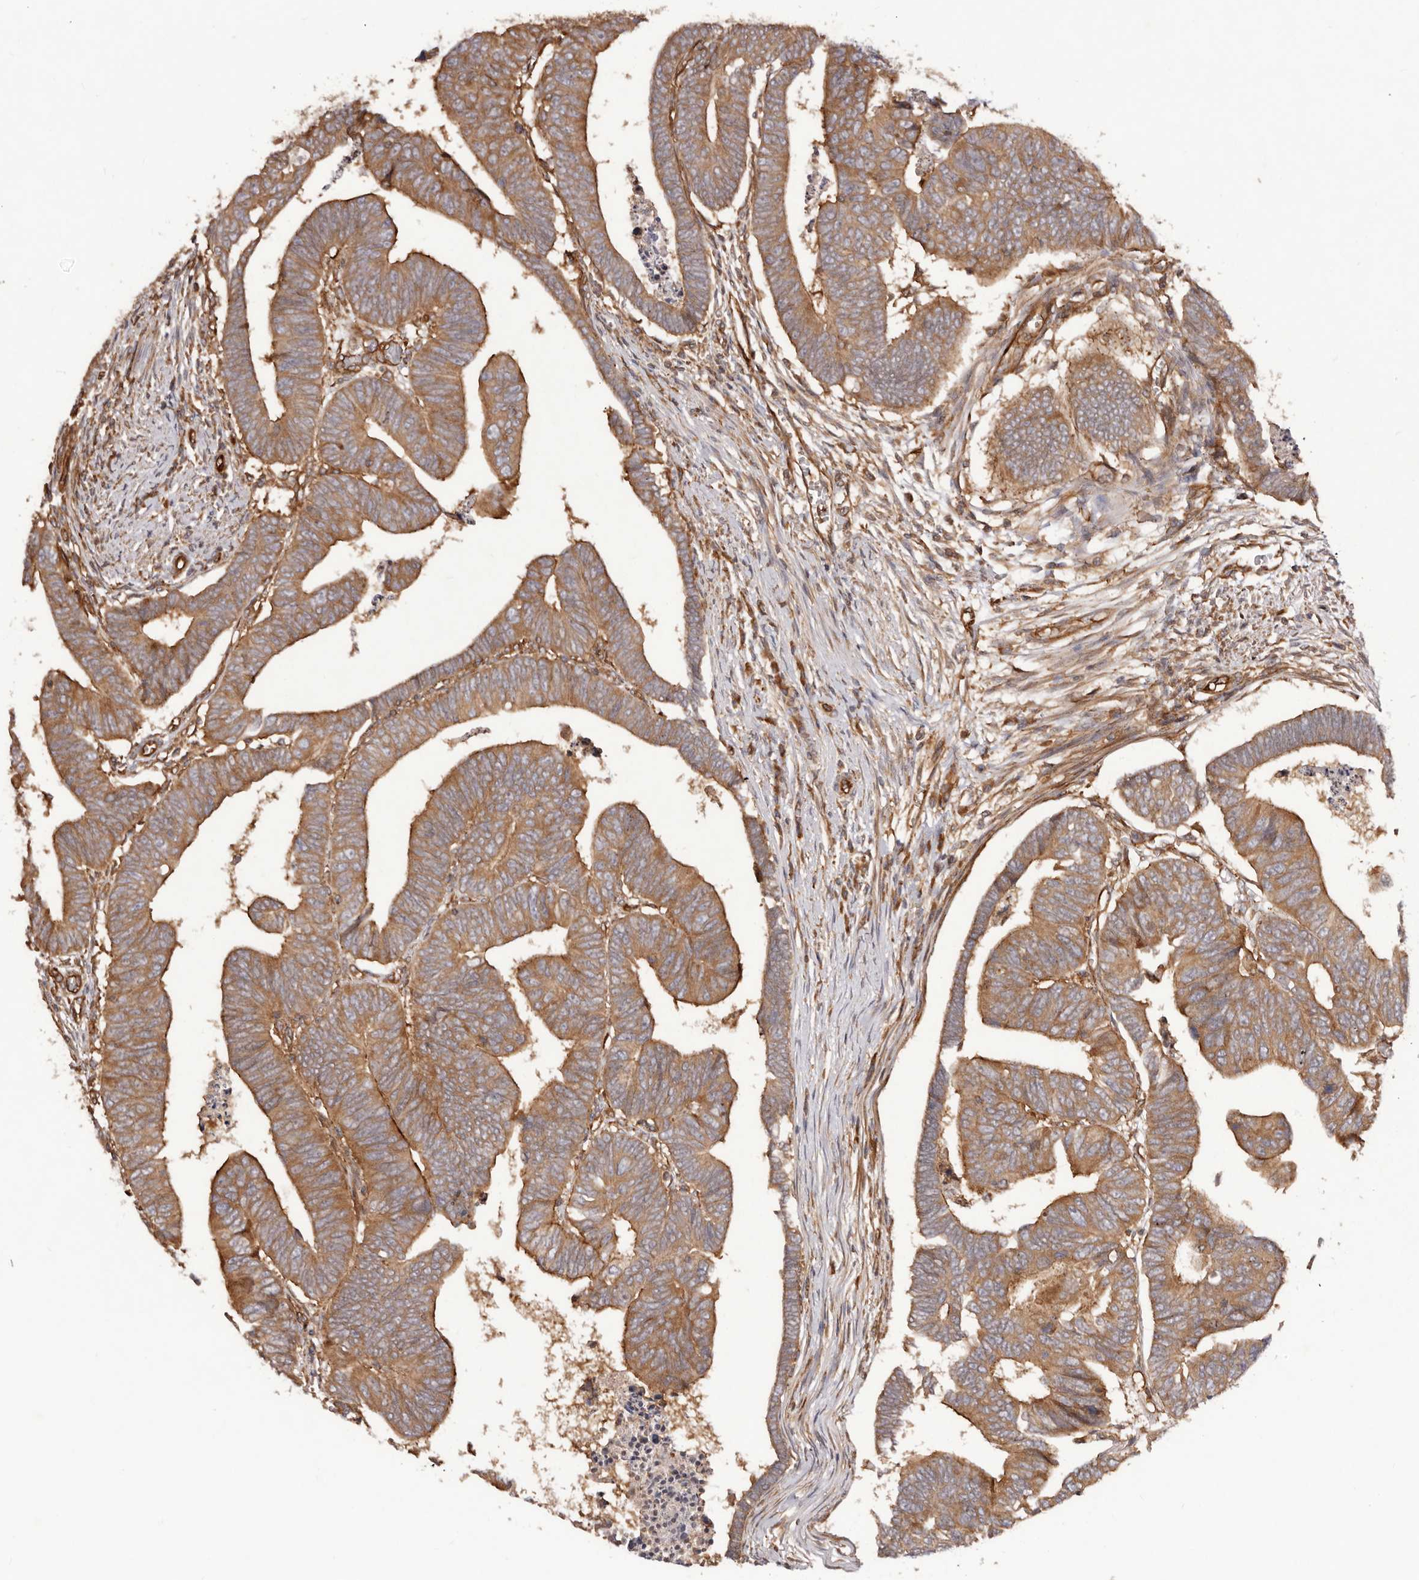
{"staining": {"intensity": "moderate", "quantity": ">75%", "location": "cytoplasmic/membranous,nuclear"}, "tissue": "colorectal cancer", "cell_type": "Tumor cells", "image_type": "cancer", "snomed": [{"axis": "morphology", "description": "Adenocarcinoma, NOS"}, {"axis": "topography", "description": "Rectum"}], "caption": "This histopathology image demonstrates colorectal cancer stained with immunohistochemistry (IHC) to label a protein in brown. The cytoplasmic/membranous and nuclear of tumor cells show moderate positivity for the protein. Nuclei are counter-stained blue.", "gene": "RPS6", "patient": {"sex": "female", "age": 65}}